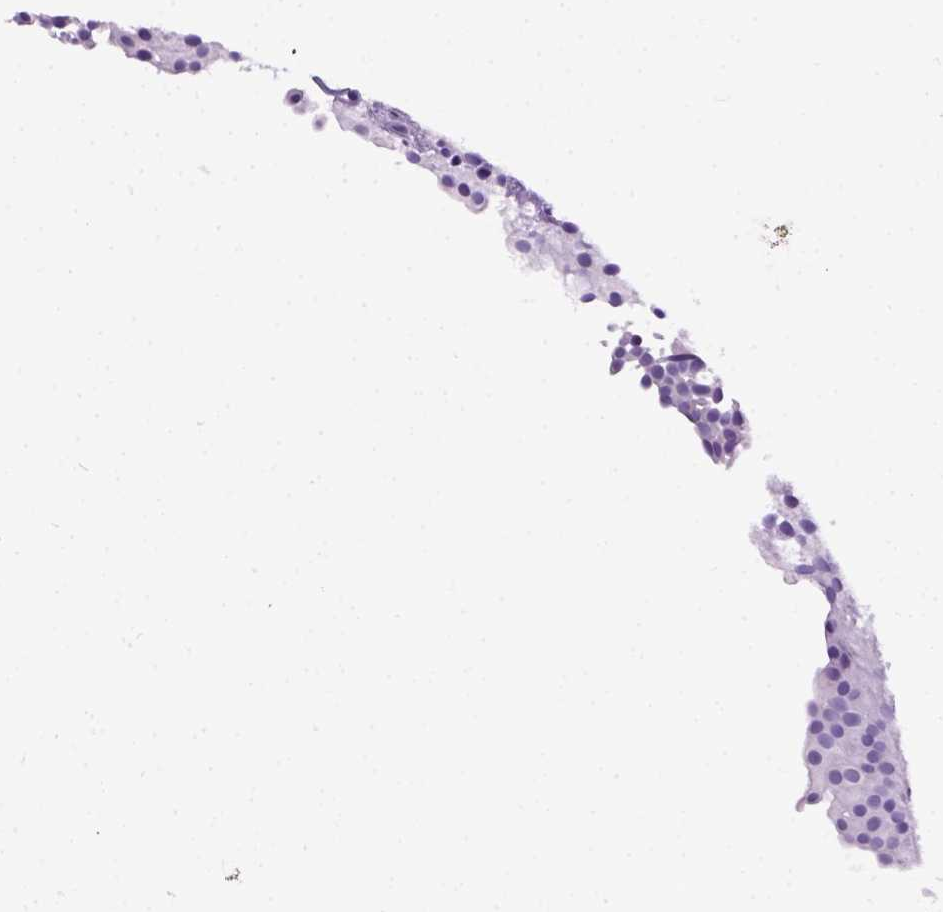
{"staining": {"intensity": "negative", "quantity": "none", "location": "none"}, "tissue": "urothelial cancer", "cell_type": "Tumor cells", "image_type": "cancer", "snomed": [{"axis": "morphology", "description": "Urothelial carcinoma, Low grade"}, {"axis": "topography", "description": "Urinary bladder"}], "caption": "IHC of human urothelial carcinoma (low-grade) demonstrates no expression in tumor cells. (DAB (3,3'-diaminobenzidine) IHC with hematoxylin counter stain).", "gene": "ITGAX", "patient": {"sex": "female", "age": 87}}